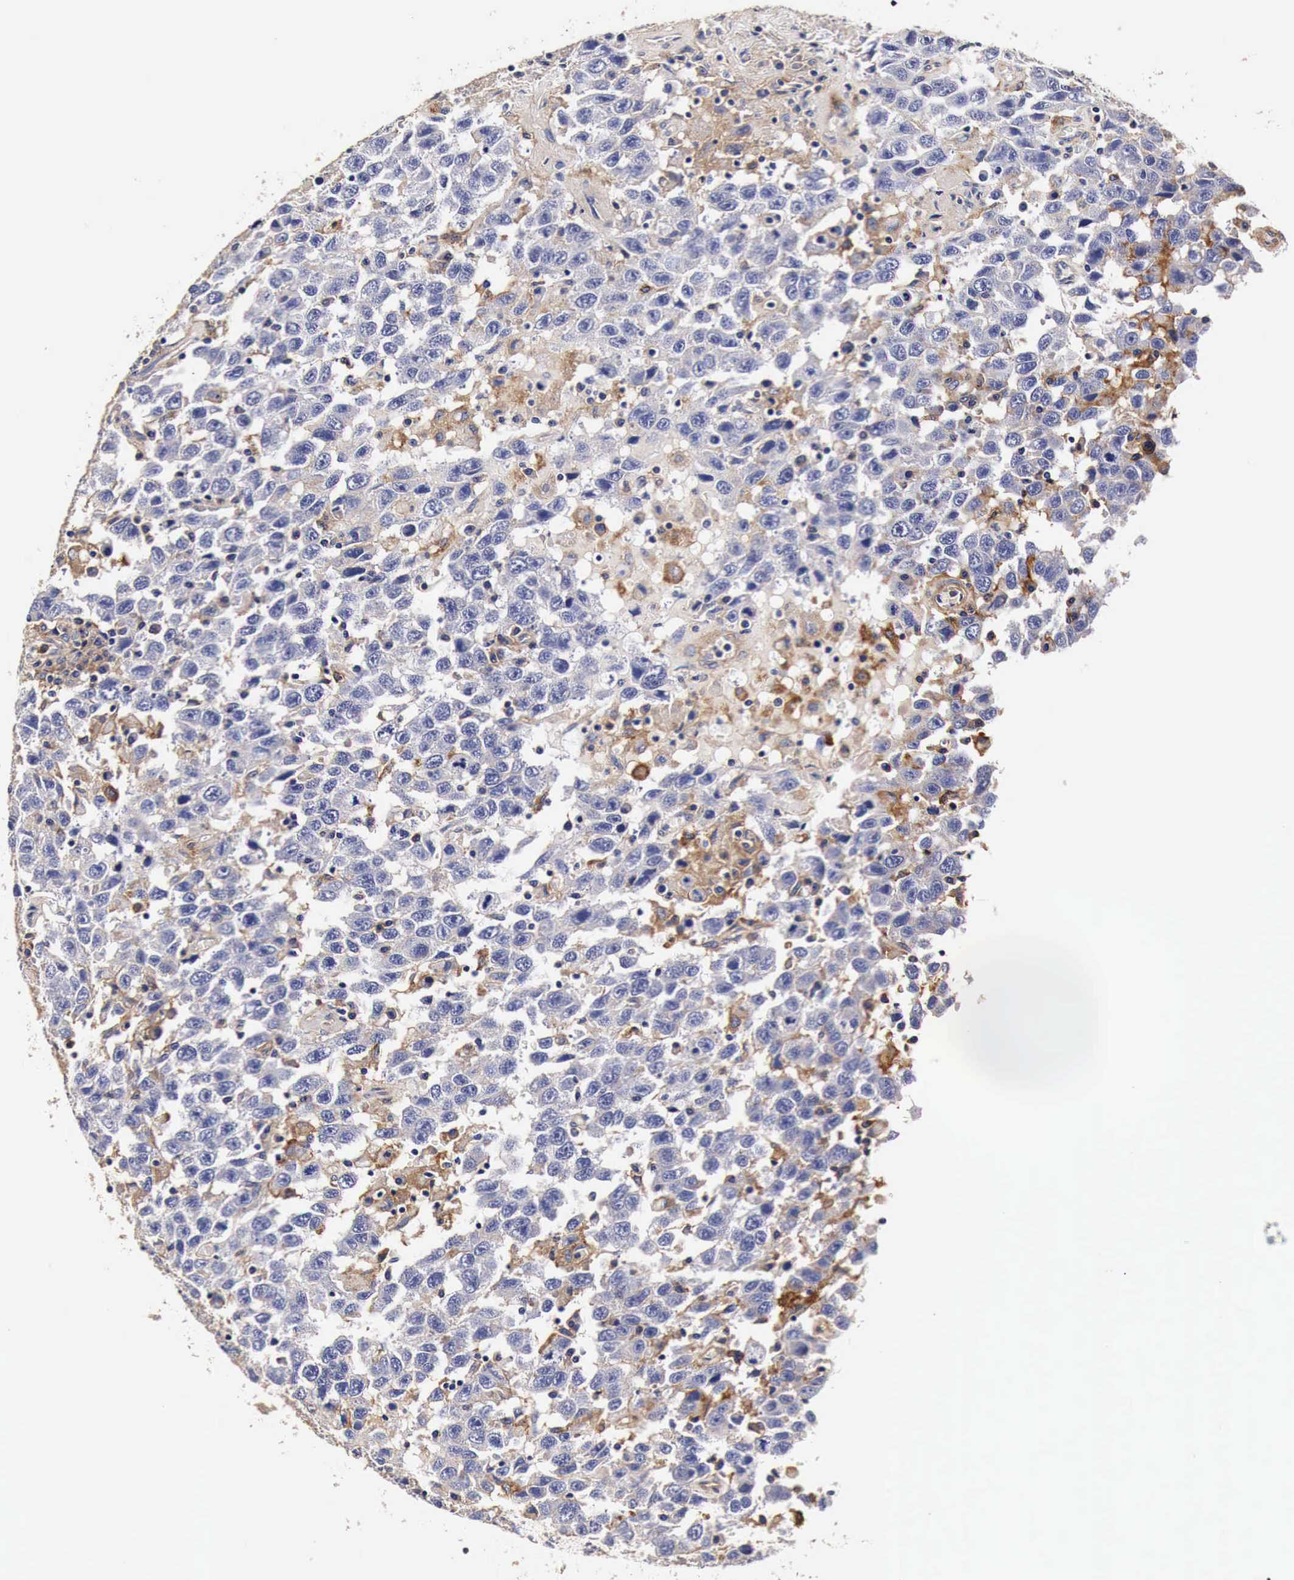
{"staining": {"intensity": "moderate", "quantity": "<25%", "location": "cytoplasmic/membranous"}, "tissue": "testis cancer", "cell_type": "Tumor cells", "image_type": "cancer", "snomed": [{"axis": "morphology", "description": "Seminoma, NOS"}, {"axis": "topography", "description": "Testis"}], "caption": "Testis seminoma stained with a brown dye demonstrates moderate cytoplasmic/membranous positive staining in approximately <25% of tumor cells.", "gene": "RP2", "patient": {"sex": "male", "age": 41}}